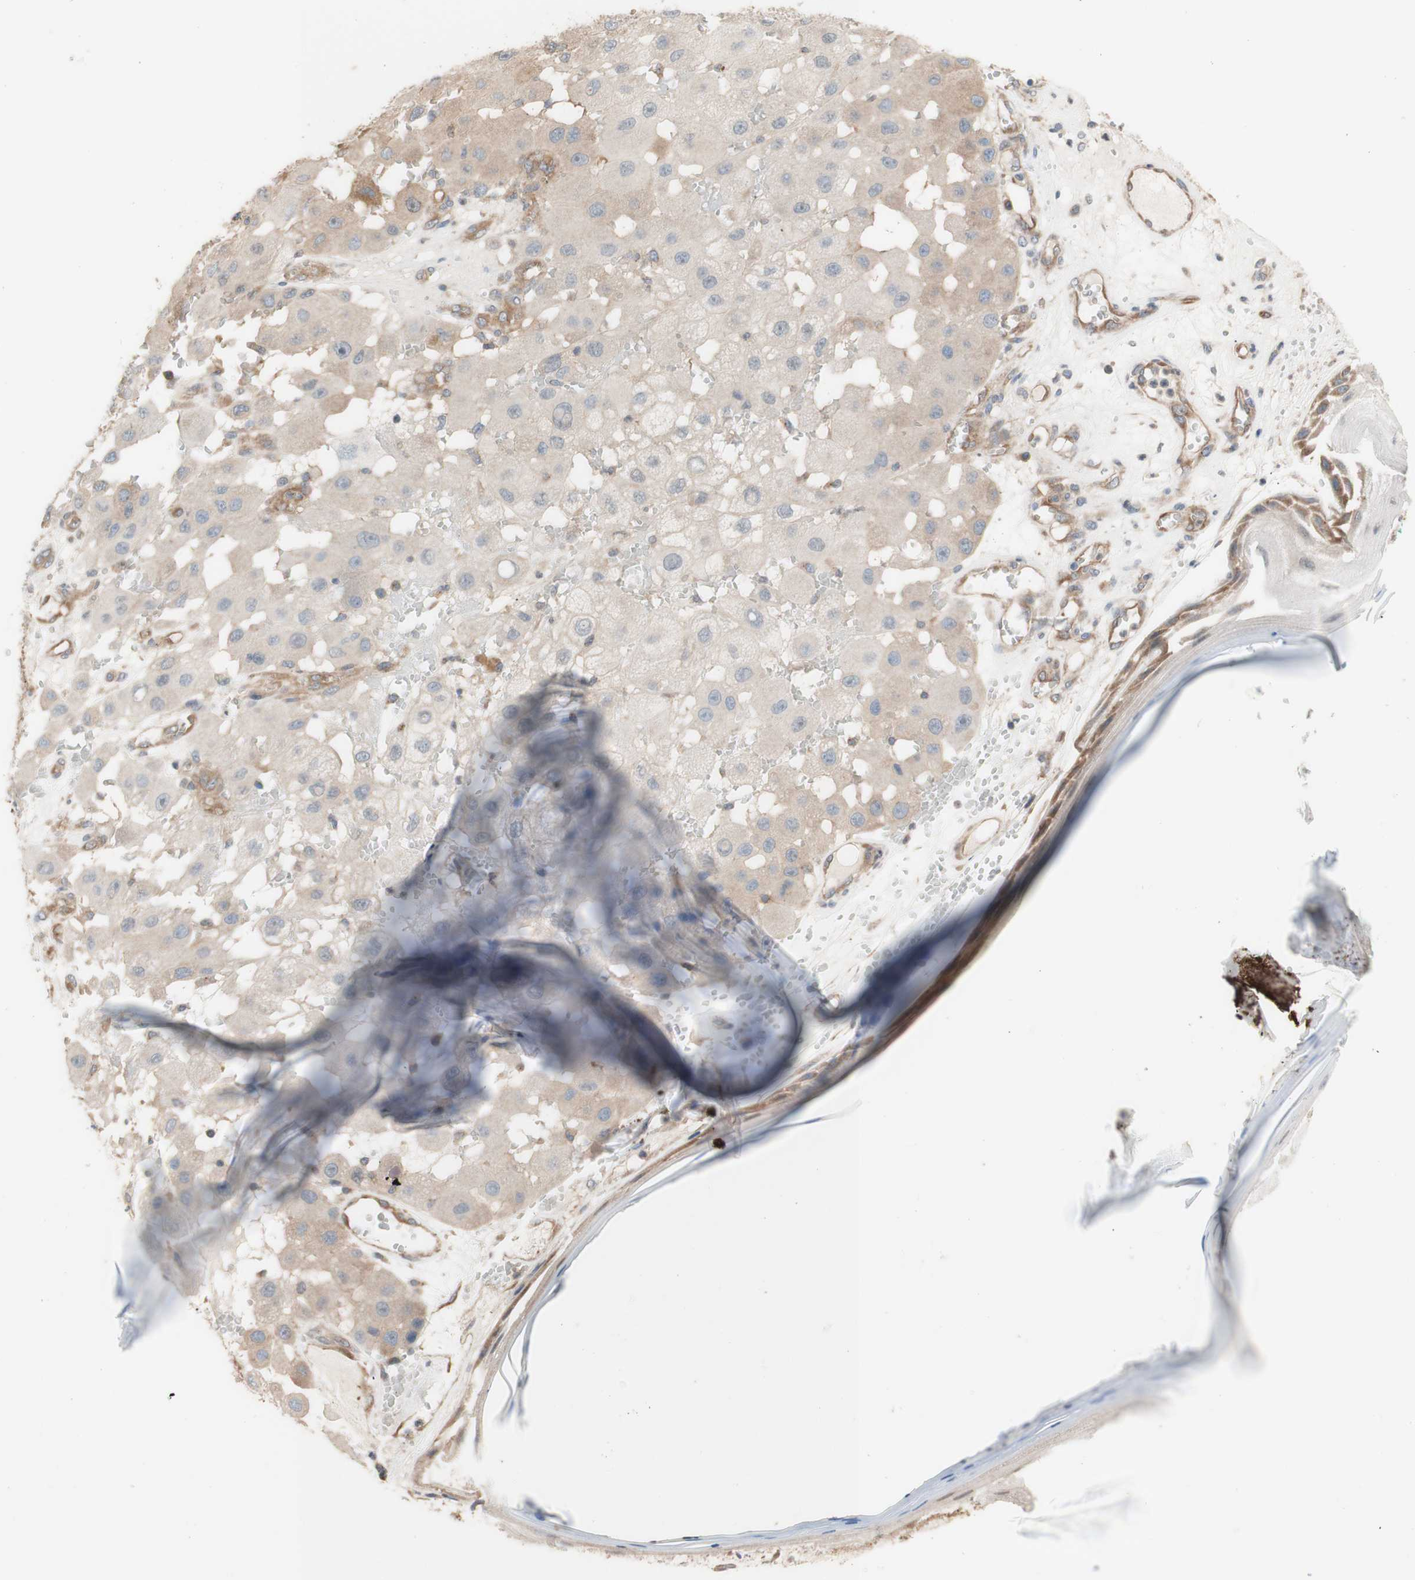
{"staining": {"intensity": "weak", "quantity": ">75%", "location": "cytoplasmic/membranous"}, "tissue": "melanoma", "cell_type": "Tumor cells", "image_type": "cancer", "snomed": [{"axis": "morphology", "description": "Malignant melanoma, NOS"}, {"axis": "topography", "description": "Skin"}], "caption": "This histopathology image shows melanoma stained with IHC to label a protein in brown. The cytoplasmic/membranous of tumor cells show weak positivity for the protein. Nuclei are counter-stained blue.", "gene": "DYNLRB1", "patient": {"sex": "female", "age": 81}}